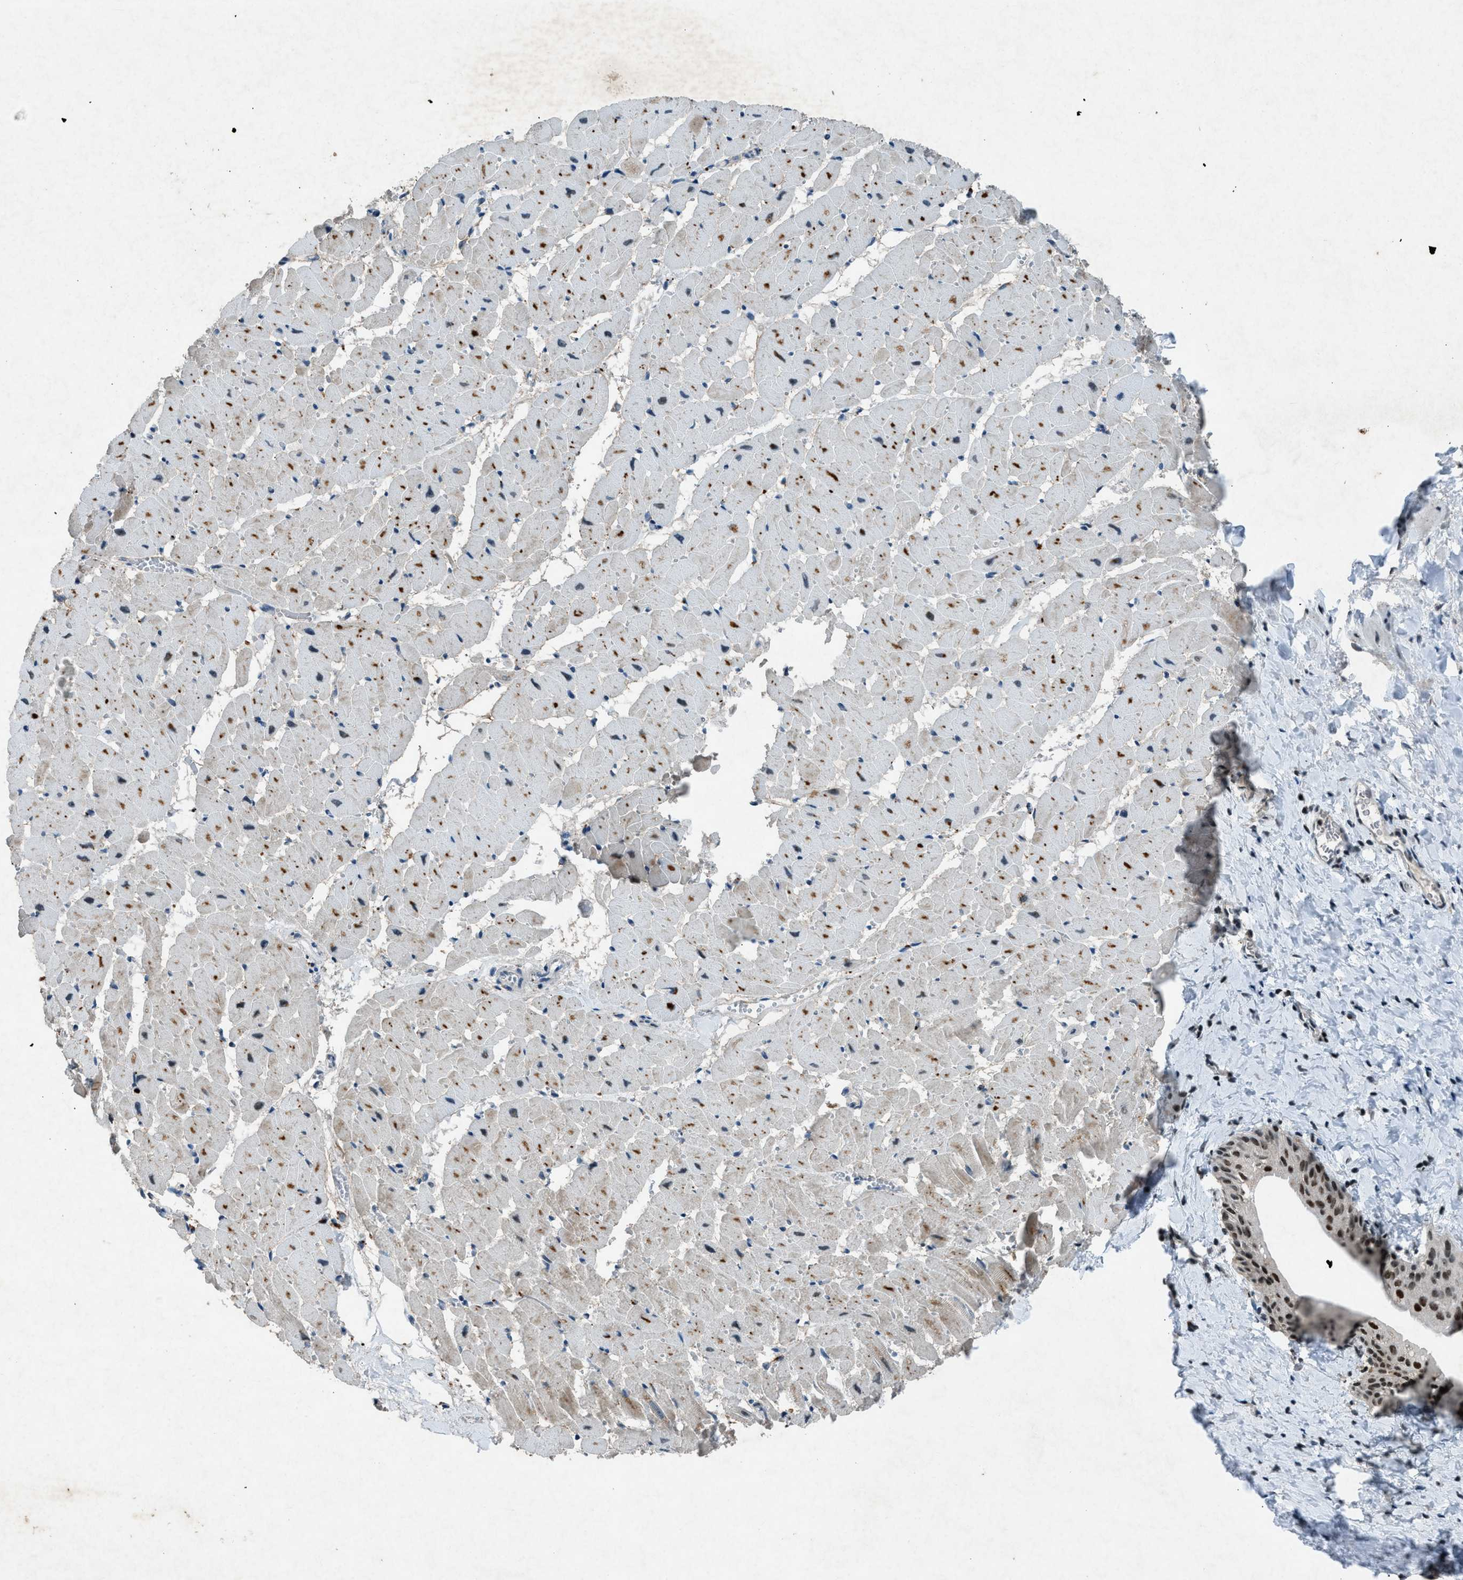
{"staining": {"intensity": "weak", "quantity": "<25%", "location": "cytoplasmic/membranous"}, "tissue": "heart muscle", "cell_type": "Cardiomyocytes", "image_type": "normal", "snomed": [{"axis": "morphology", "description": "Normal tissue, NOS"}, {"axis": "topography", "description": "Heart"}], "caption": "Immunohistochemistry photomicrograph of unremarkable heart muscle: heart muscle stained with DAB displays no significant protein expression in cardiomyocytes.", "gene": "ADCY1", "patient": {"sex": "female", "age": 19}}